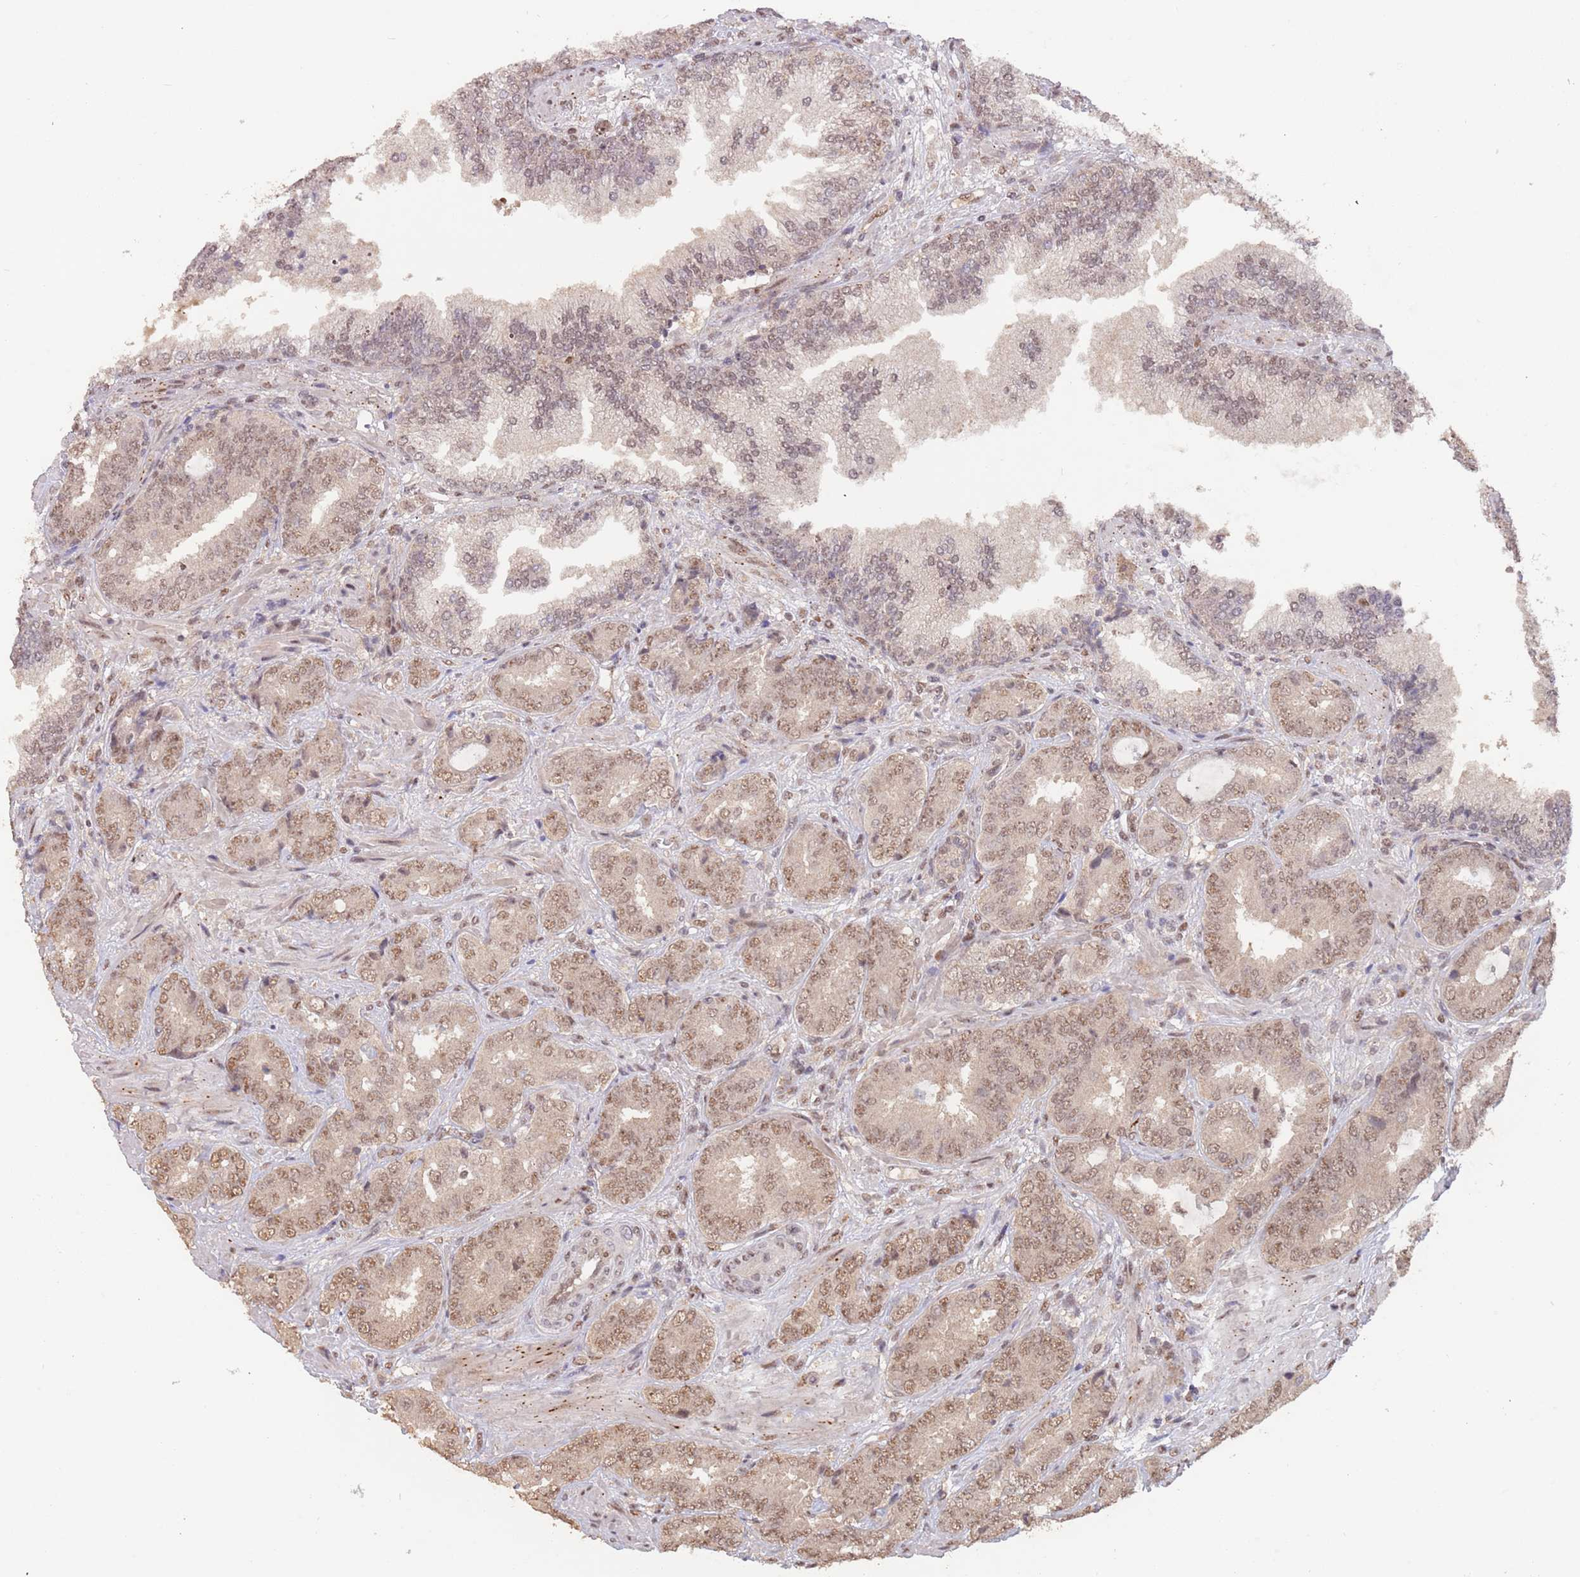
{"staining": {"intensity": "moderate", "quantity": ">75%", "location": "nuclear"}, "tissue": "prostate cancer", "cell_type": "Tumor cells", "image_type": "cancer", "snomed": [{"axis": "morphology", "description": "Adenocarcinoma, High grade"}, {"axis": "topography", "description": "Prostate"}], "caption": "Moderate nuclear expression for a protein is present in approximately >75% of tumor cells of prostate cancer using immunohistochemistry.", "gene": "RFXANK", "patient": {"sex": "male", "age": 71}}